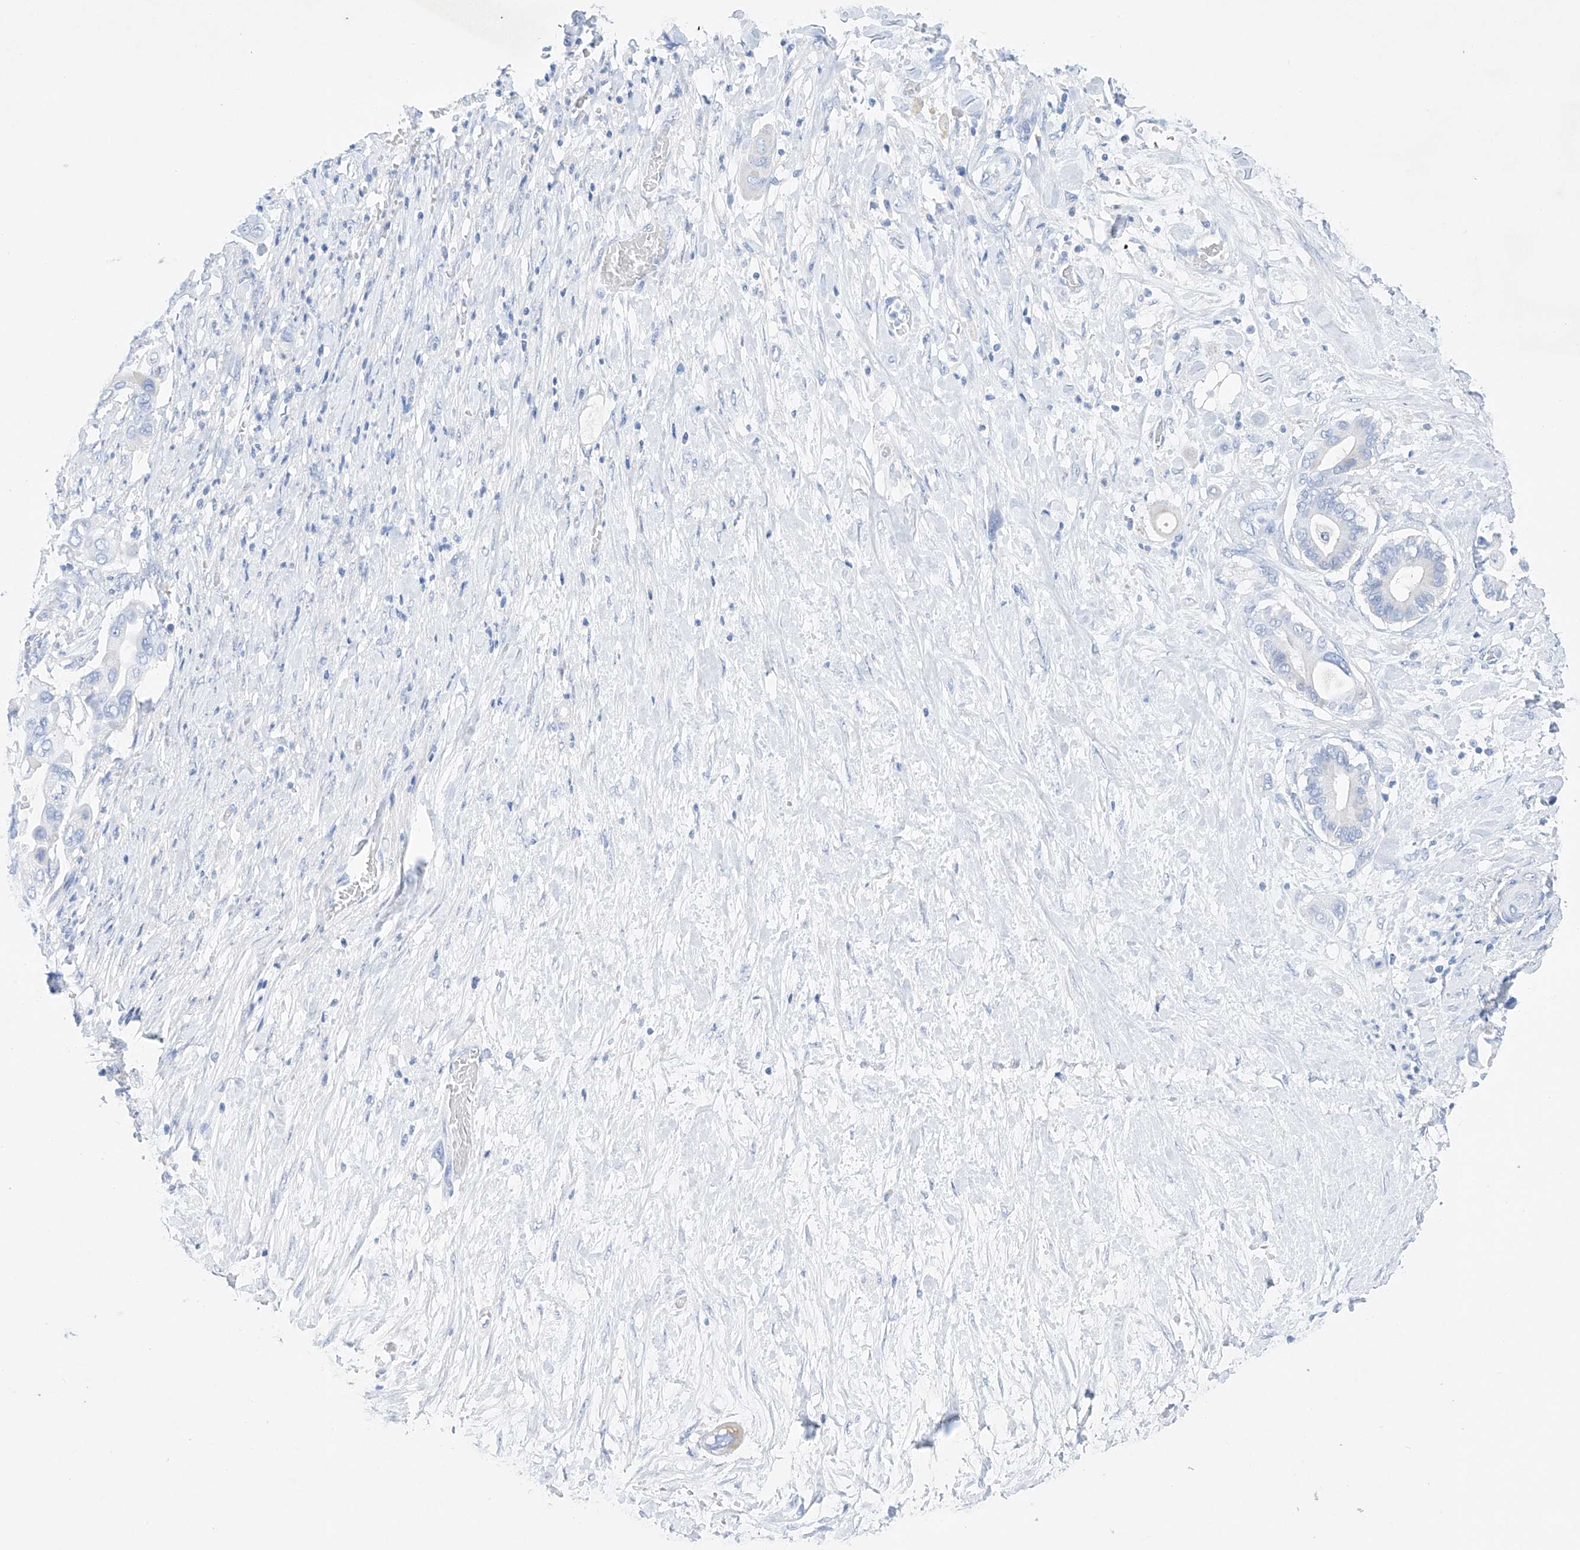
{"staining": {"intensity": "negative", "quantity": "none", "location": "none"}, "tissue": "pancreatic cancer", "cell_type": "Tumor cells", "image_type": "cancer", "snomed": [{"axis": "morphology", "description": "Adenocarcinoma, NOS"}, {"axis": "topography", "description": "Pancreas"}], "caption": "Tumor cells are negative for protein expression in human pancreatic cancer (adenocarcinoma). Nuclei are stained in blue.", "gene": "LURAP1", "patient": {"sex": "male", "age": 68}}